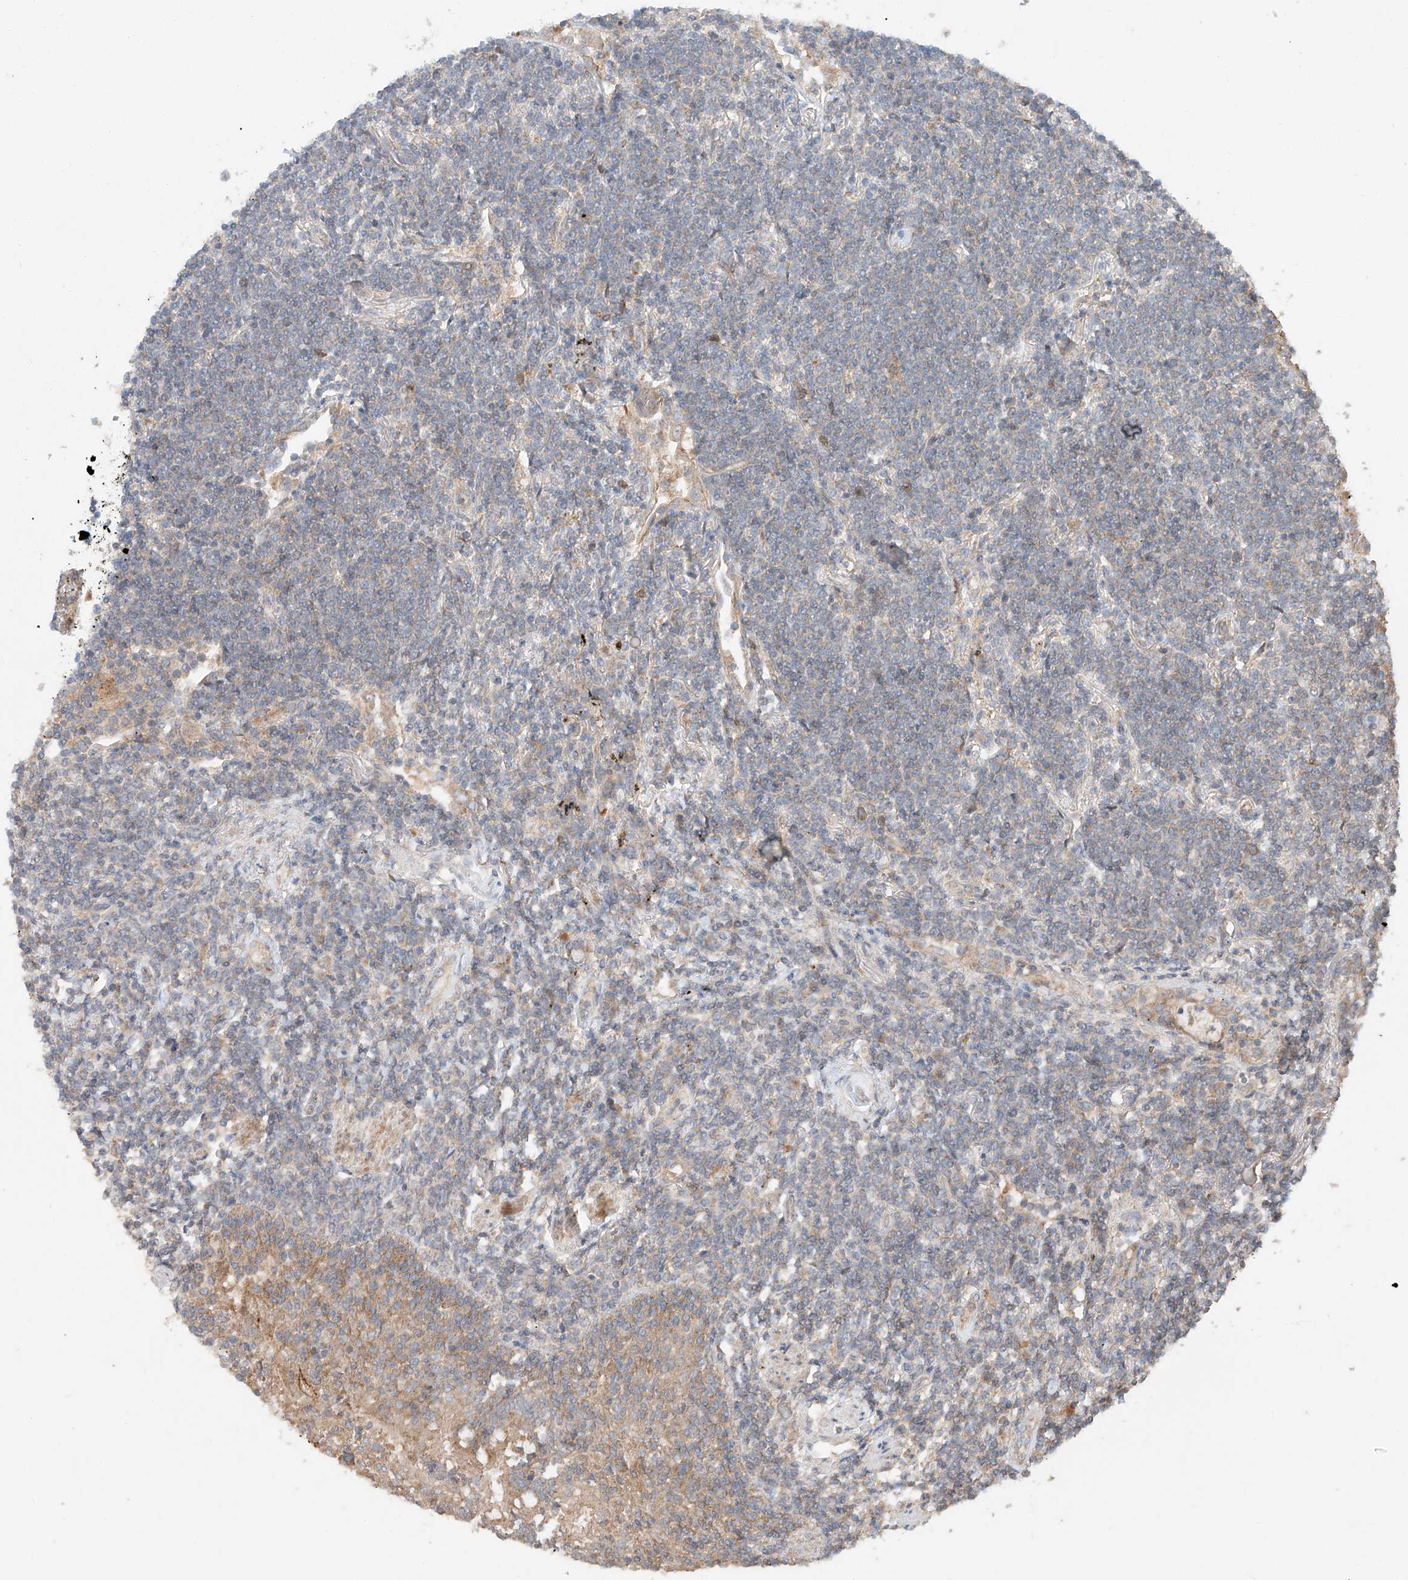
{"staining": {"intensity": "negative", "quantity": "none", "location": "none"}, "tissue": "lymphoma", "cell_type": "Tumor cells", "image_type": "cancer", "snomed": [{"axis": "morphology", "description": "Malignant lymphoma, non-Hodgkin's type, Low grade"}, {"axis": "topography", "description": "Lung"}], "caption": "The micrograph demonstrates no significant expression in tumor cells of malignant lymphoma, non-Hodgkin's type (low-grade).", "gene": "XPNPEP1", "patient": {"sex": "female", "age": 71}}